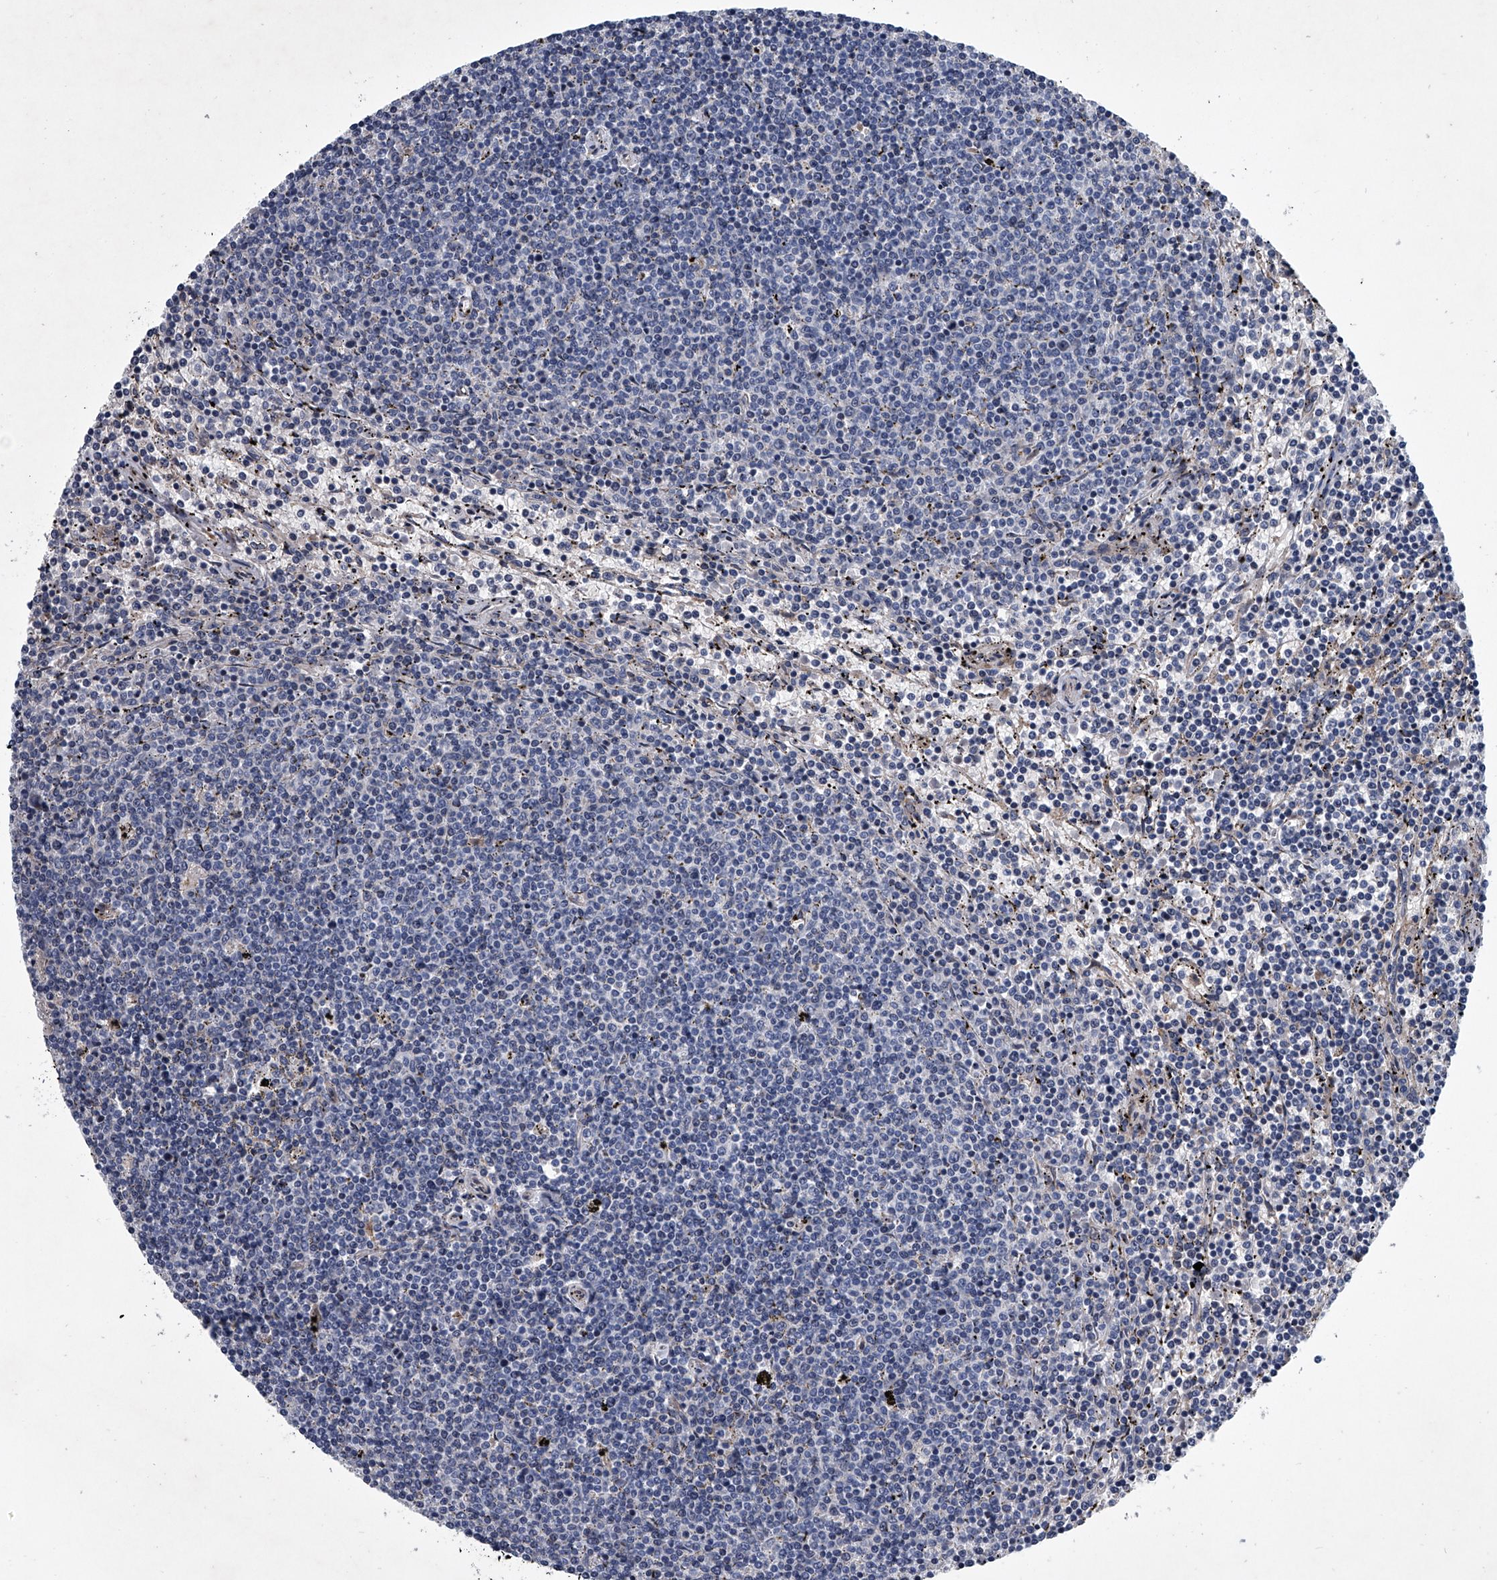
{"staining": {"intensity": "negative", "quantity": "none", "location": "none"}, "tissue": "lymphoma", "cell_type": "Tumor cells", "image_type": "cancer", "snomed": [{"axis": "morphology", "description": "Malignant lymphoma, non-Hodgkin's type, Low grade"}, {"axis": "topography", "description": "Spleen"}], "caption": "Immunohistochemical staining of lymphoma exhibits no significant positivity in tumor cells. (DAB (3,3'-diaminobenzidine) immunohistochemistry visualized using brightfield microscopy, high magnification).", "gene": "ABCG1", "patient": {"sex": "female", "age": 50}}